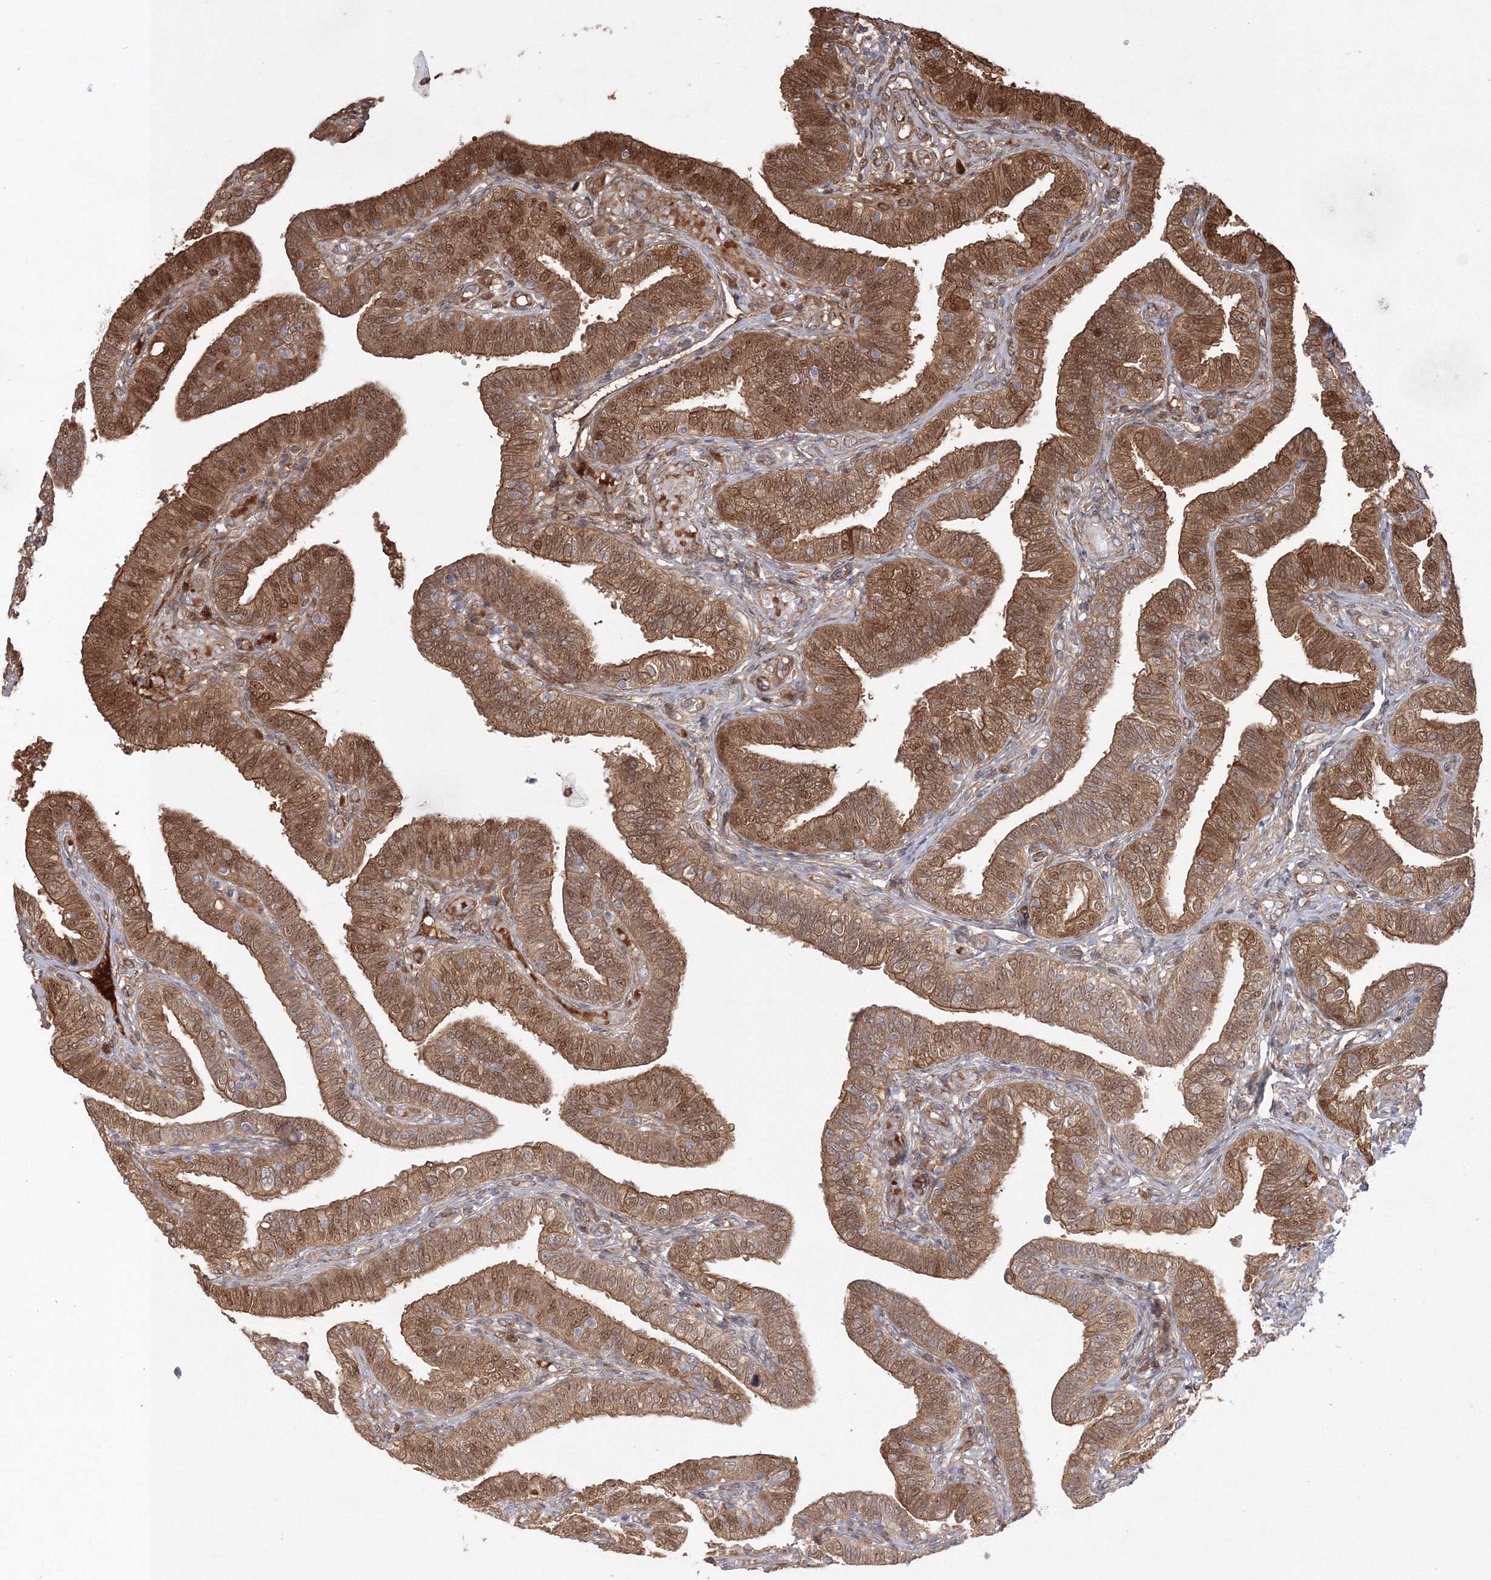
{"staining": {"intensity": "moderate", "quantity": ">75%", "location": "cytoplasmic/membranous,nuclear"}, "tissue": "fallopian tube", "cell_type": "Glandular cells", "image_type": "normal", "snomed": [{"axis": "morphology", "description": "Normal tissue, NOS"}, {"axis": "topography", "description": "Fallopian tube"}], "caption": "This photomicrograph demonstrates immunohistochemistry staining of normal human fallopian tube, with medium moderate cytoplasmic/membranous,nuclear expression in approximately >75% of glandular cells.", "gene": "NPM3", "patient": {"sex": "female", "age": 39}}